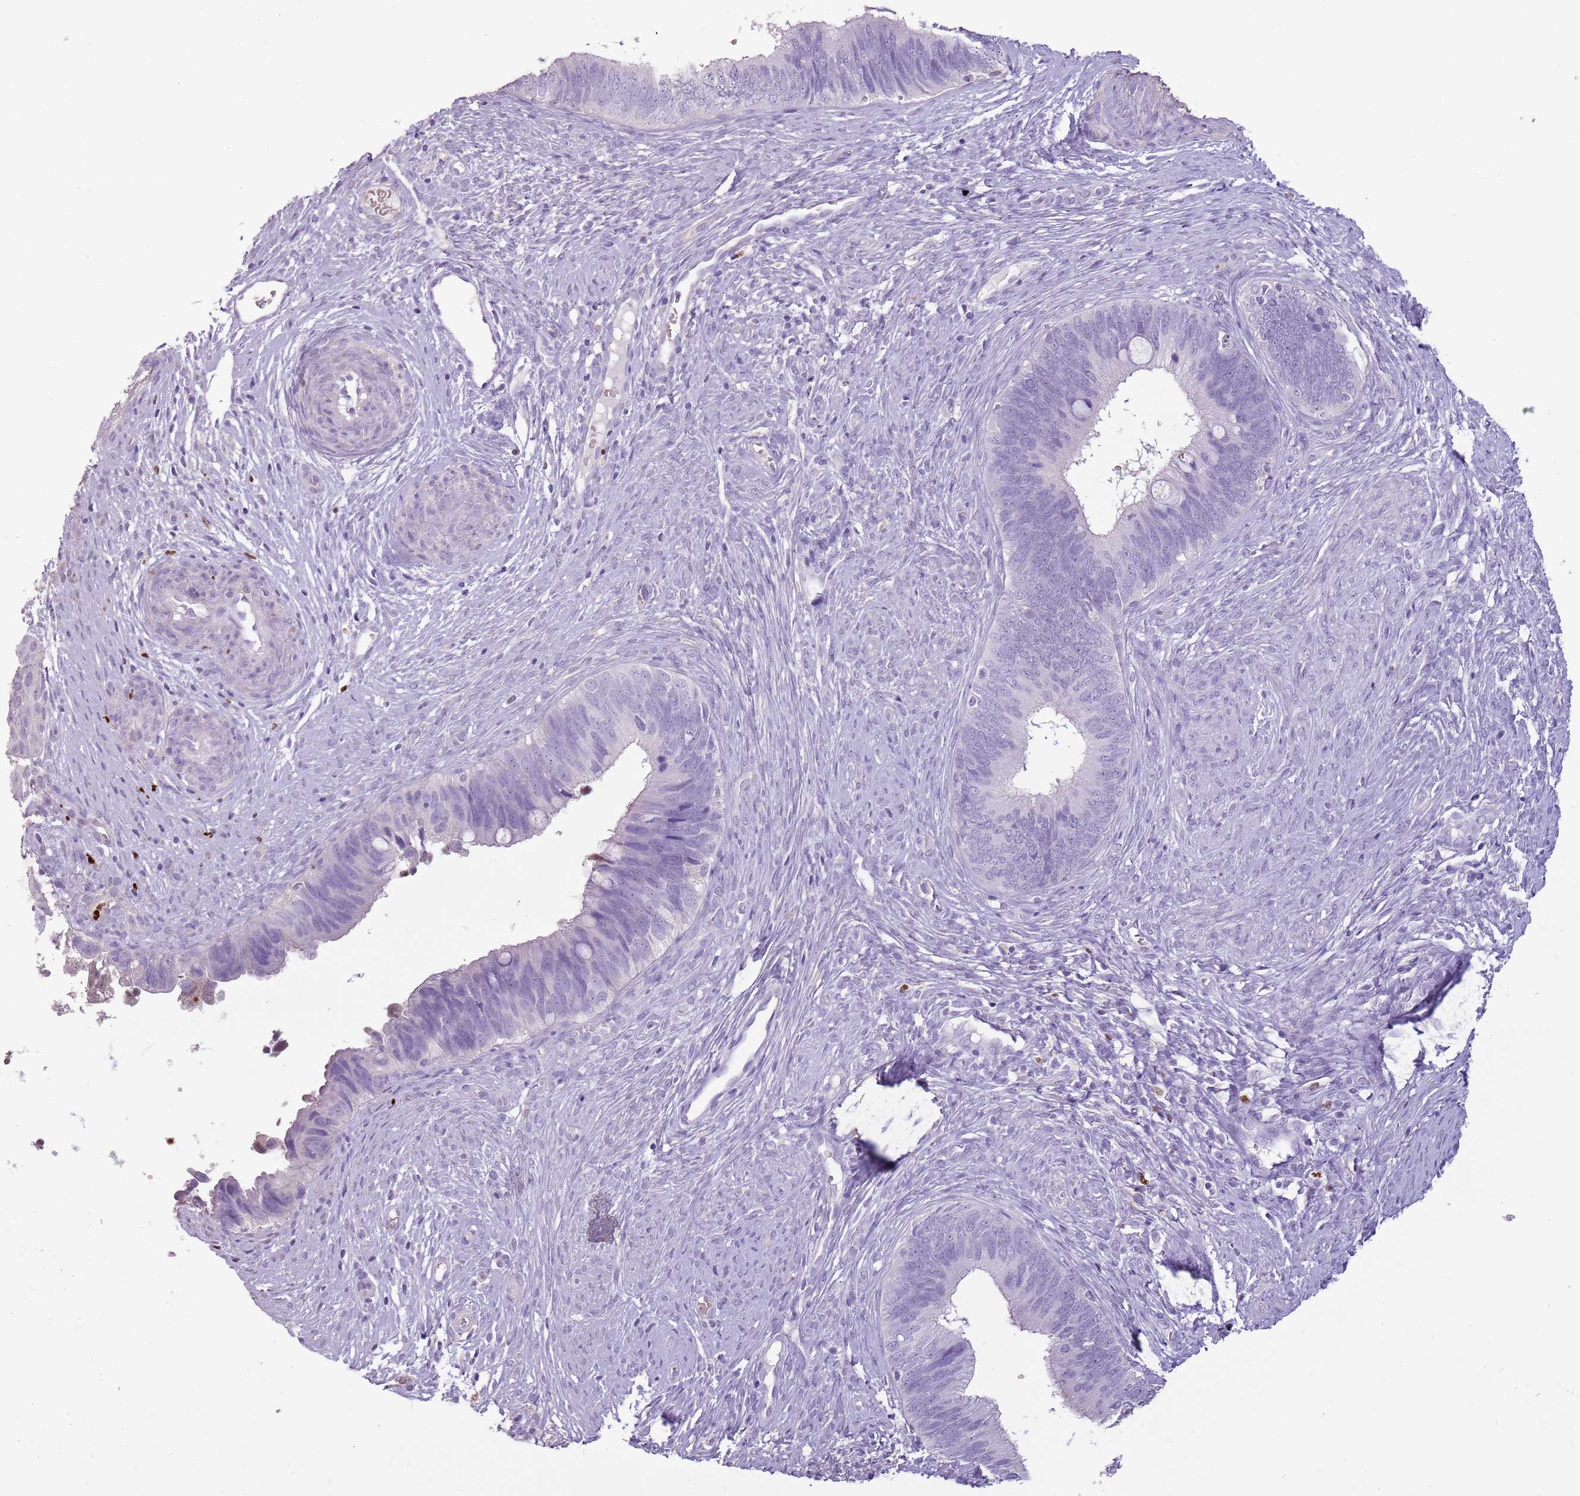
{"staining": {"intensity": "negative", "quantity": "none", "location": "none"}, "tissue": "cervical cancer", "cell_type": "Tumor cells", "image_type": "cancer", "snomed": [{"axis": "morphology", "description": "Adenocarcinoma, NOS"}, {"axis": "topography", "description": "Cervix"}], "caption": "DAB (3,3'-diaminobenzidine) immunohistochemical staining of human adenocarcinoma (cervical) displays no significant positivity in tumor cells.", "gene": "CELF6", "patient": {"sex": "female", "age": 42}}